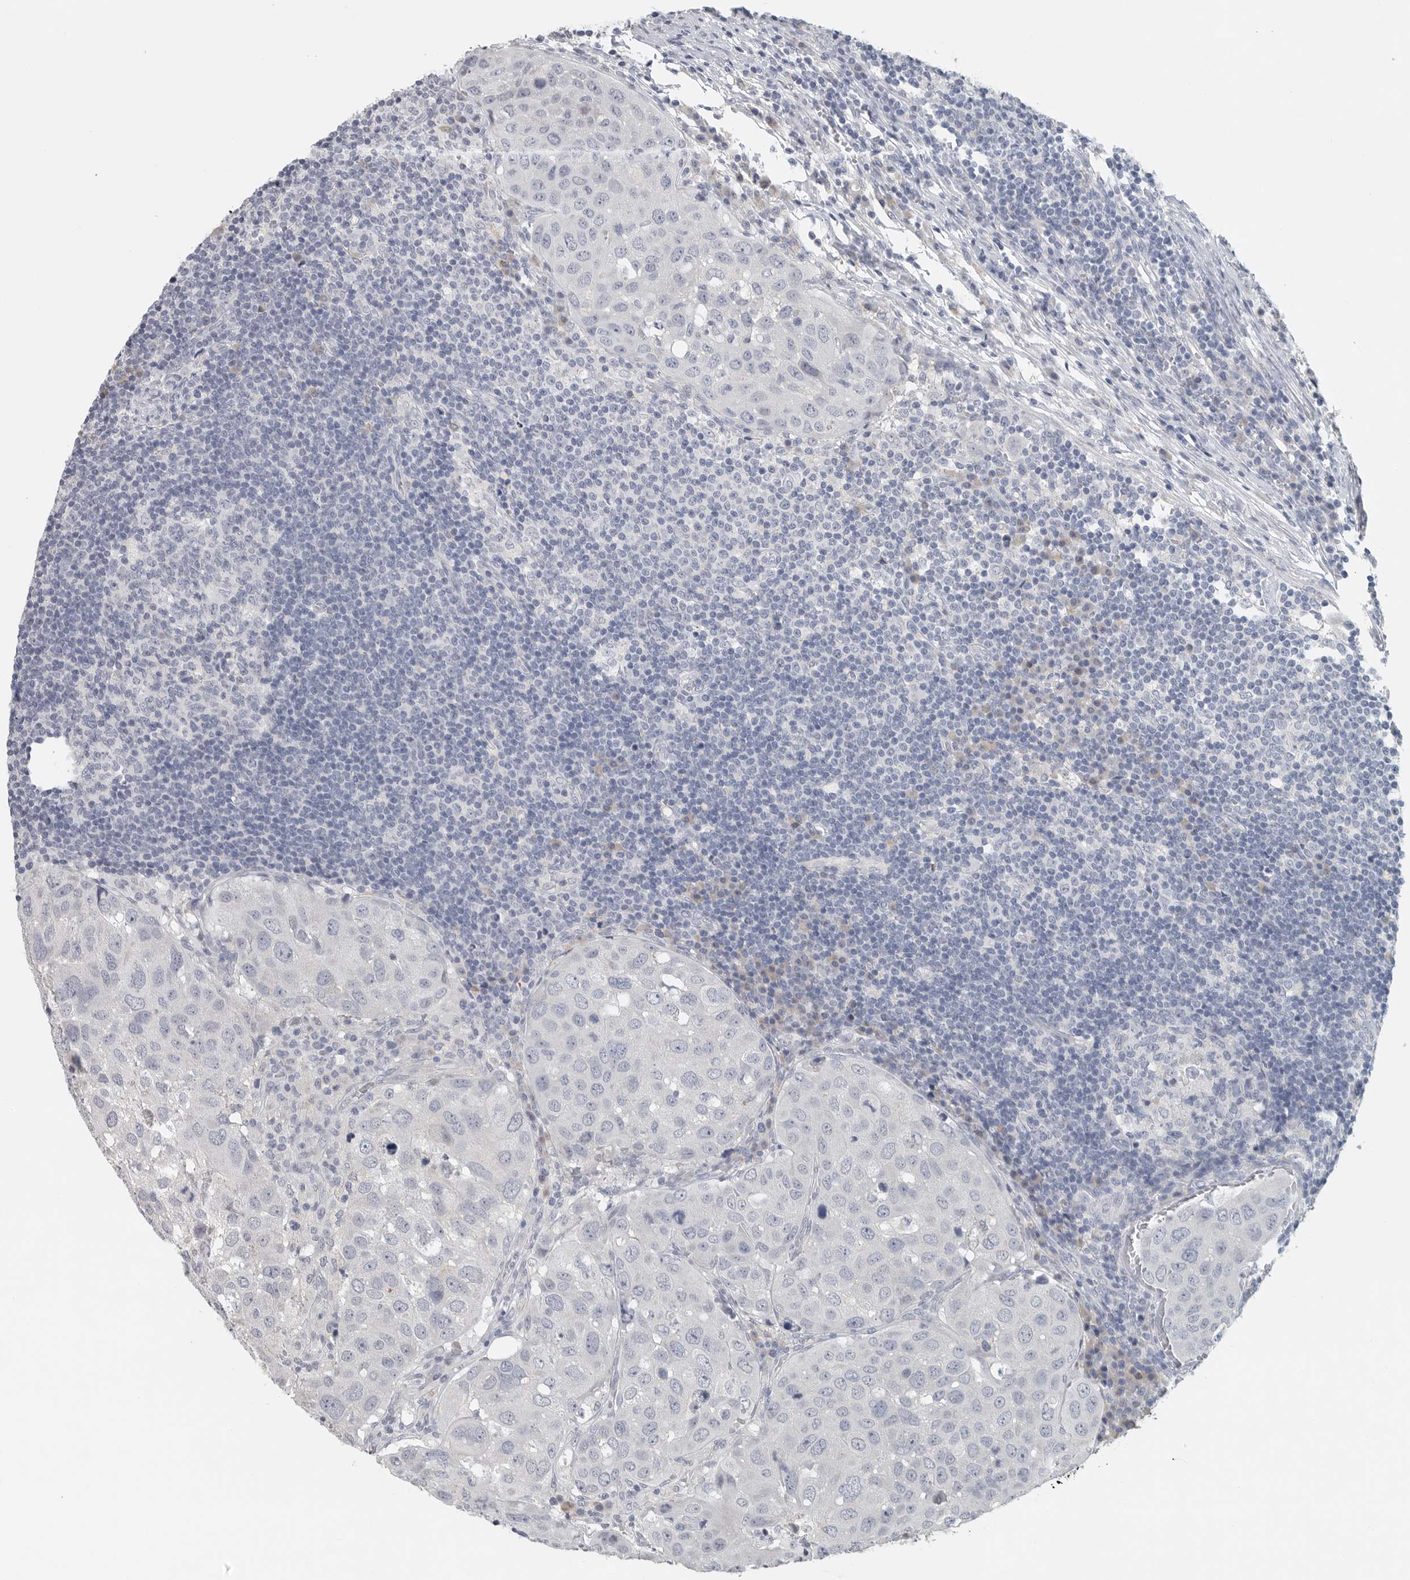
{"staining": {"intensity": "negative", "quantity": "none", "location": "none"}, "tissue": "urothelial cancer", "cell_type": "Tumor cells", "image_type": "cancer", "snomed": [{"axis": "morphology", "description": "Urothelial carcinoma, High grade"}, {"axis": "topography", "description": "Lymph node"}, {"axis": "topography", "description": "Urinary bladder"}], "caption": "A high-resolution histopathology image shows immunohistochemistry staining of high-grade urothelial carcinoma, which shows no significant staining in tumor cells.", "gene": "PAM", "patient": {"sex": "male", "age": 51}}